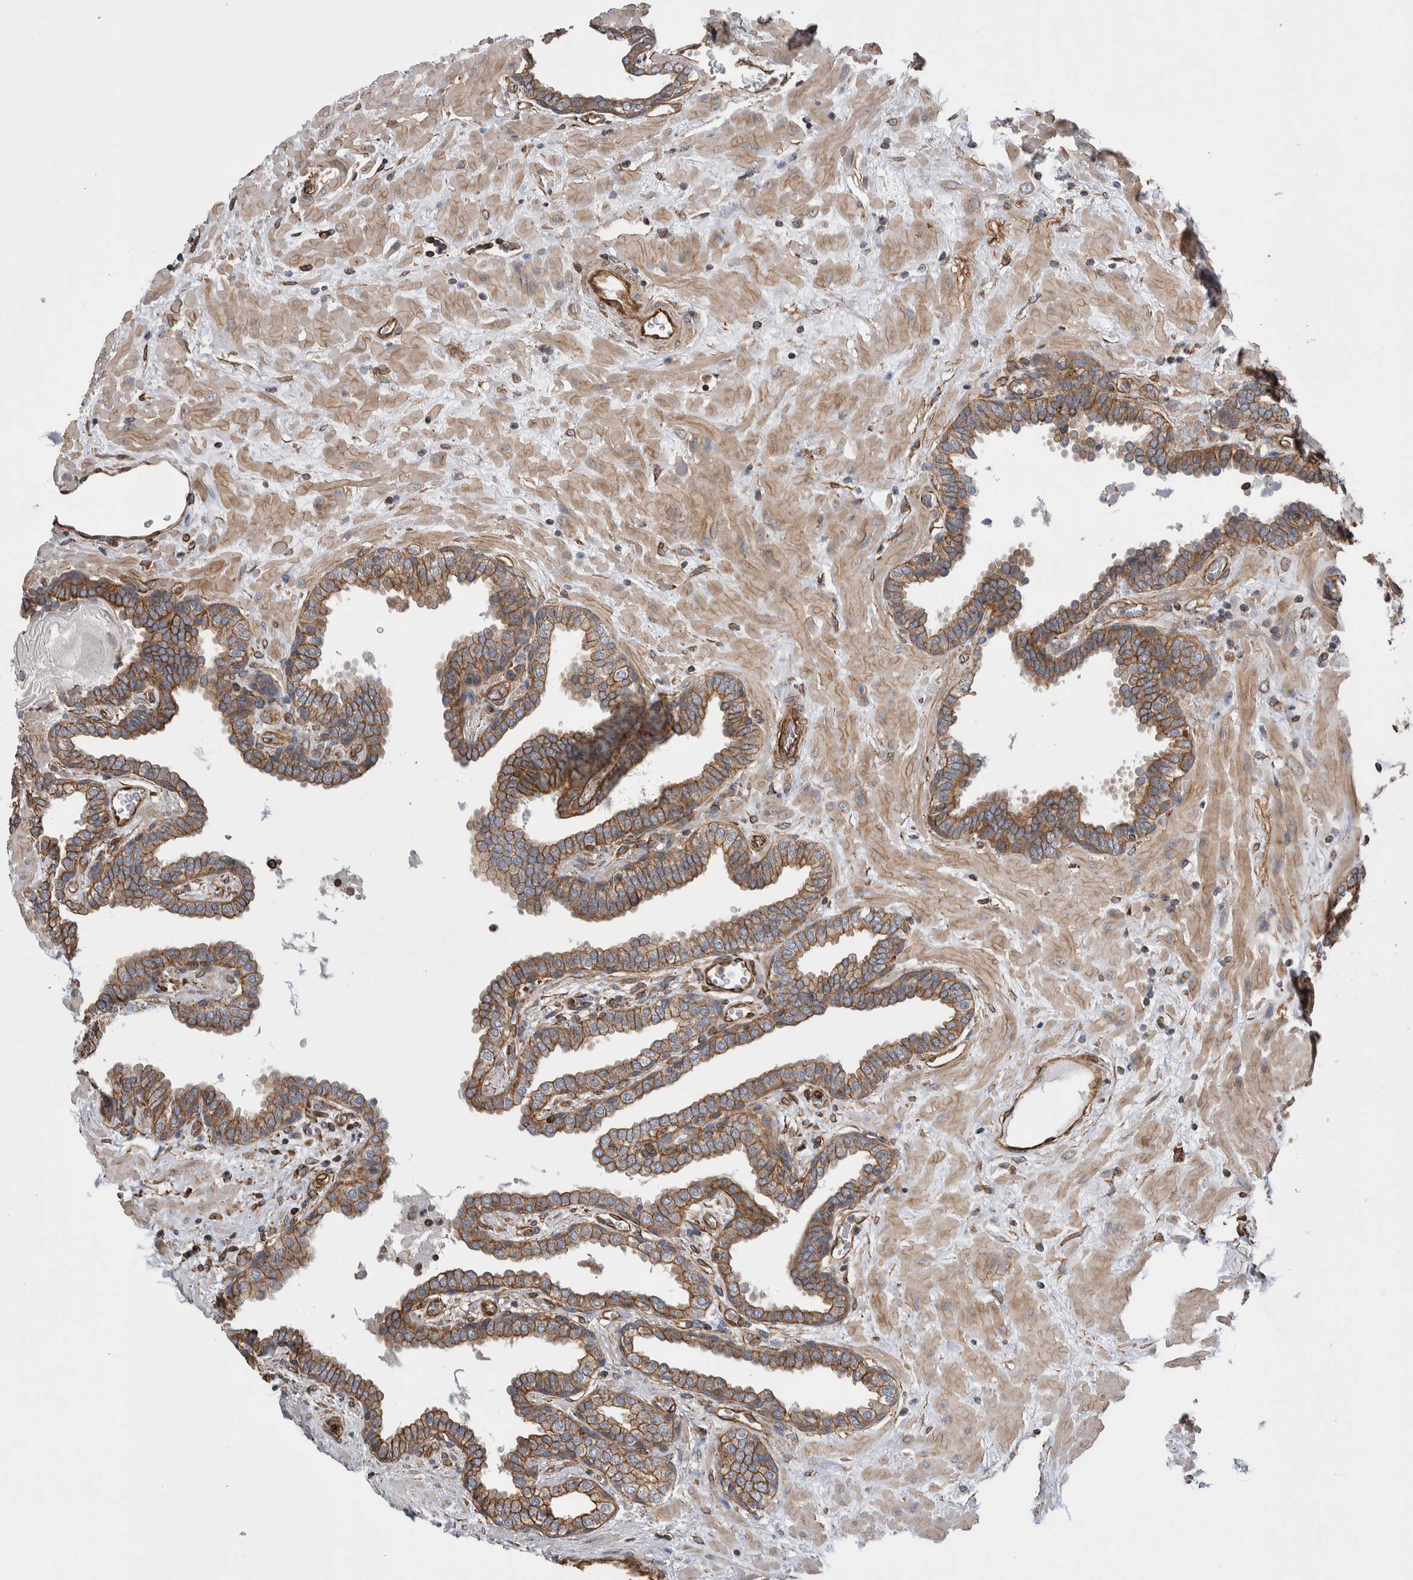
{"staining": {"intensity": "moderate", "quantity": ">75%", "location": "cytoplasmic/membranous"}, "tissue": "prostate", "cell_type": "Glandular cells", "image_type": "normal", "snomed": [{"axis": "morphology", "description": "Normal tissue, NOS"}, {"axis": "topography", "description": "Prostate"}], "caption": "Immunohistochemical staining of unremarkable human prostate demonstrates >75% levels of moderate cytoplasmic/membranous protein positivity in approximately >75% of glandular cells.", "gene": "KIF12", "patient": {"sex": "male", "age": 51}}